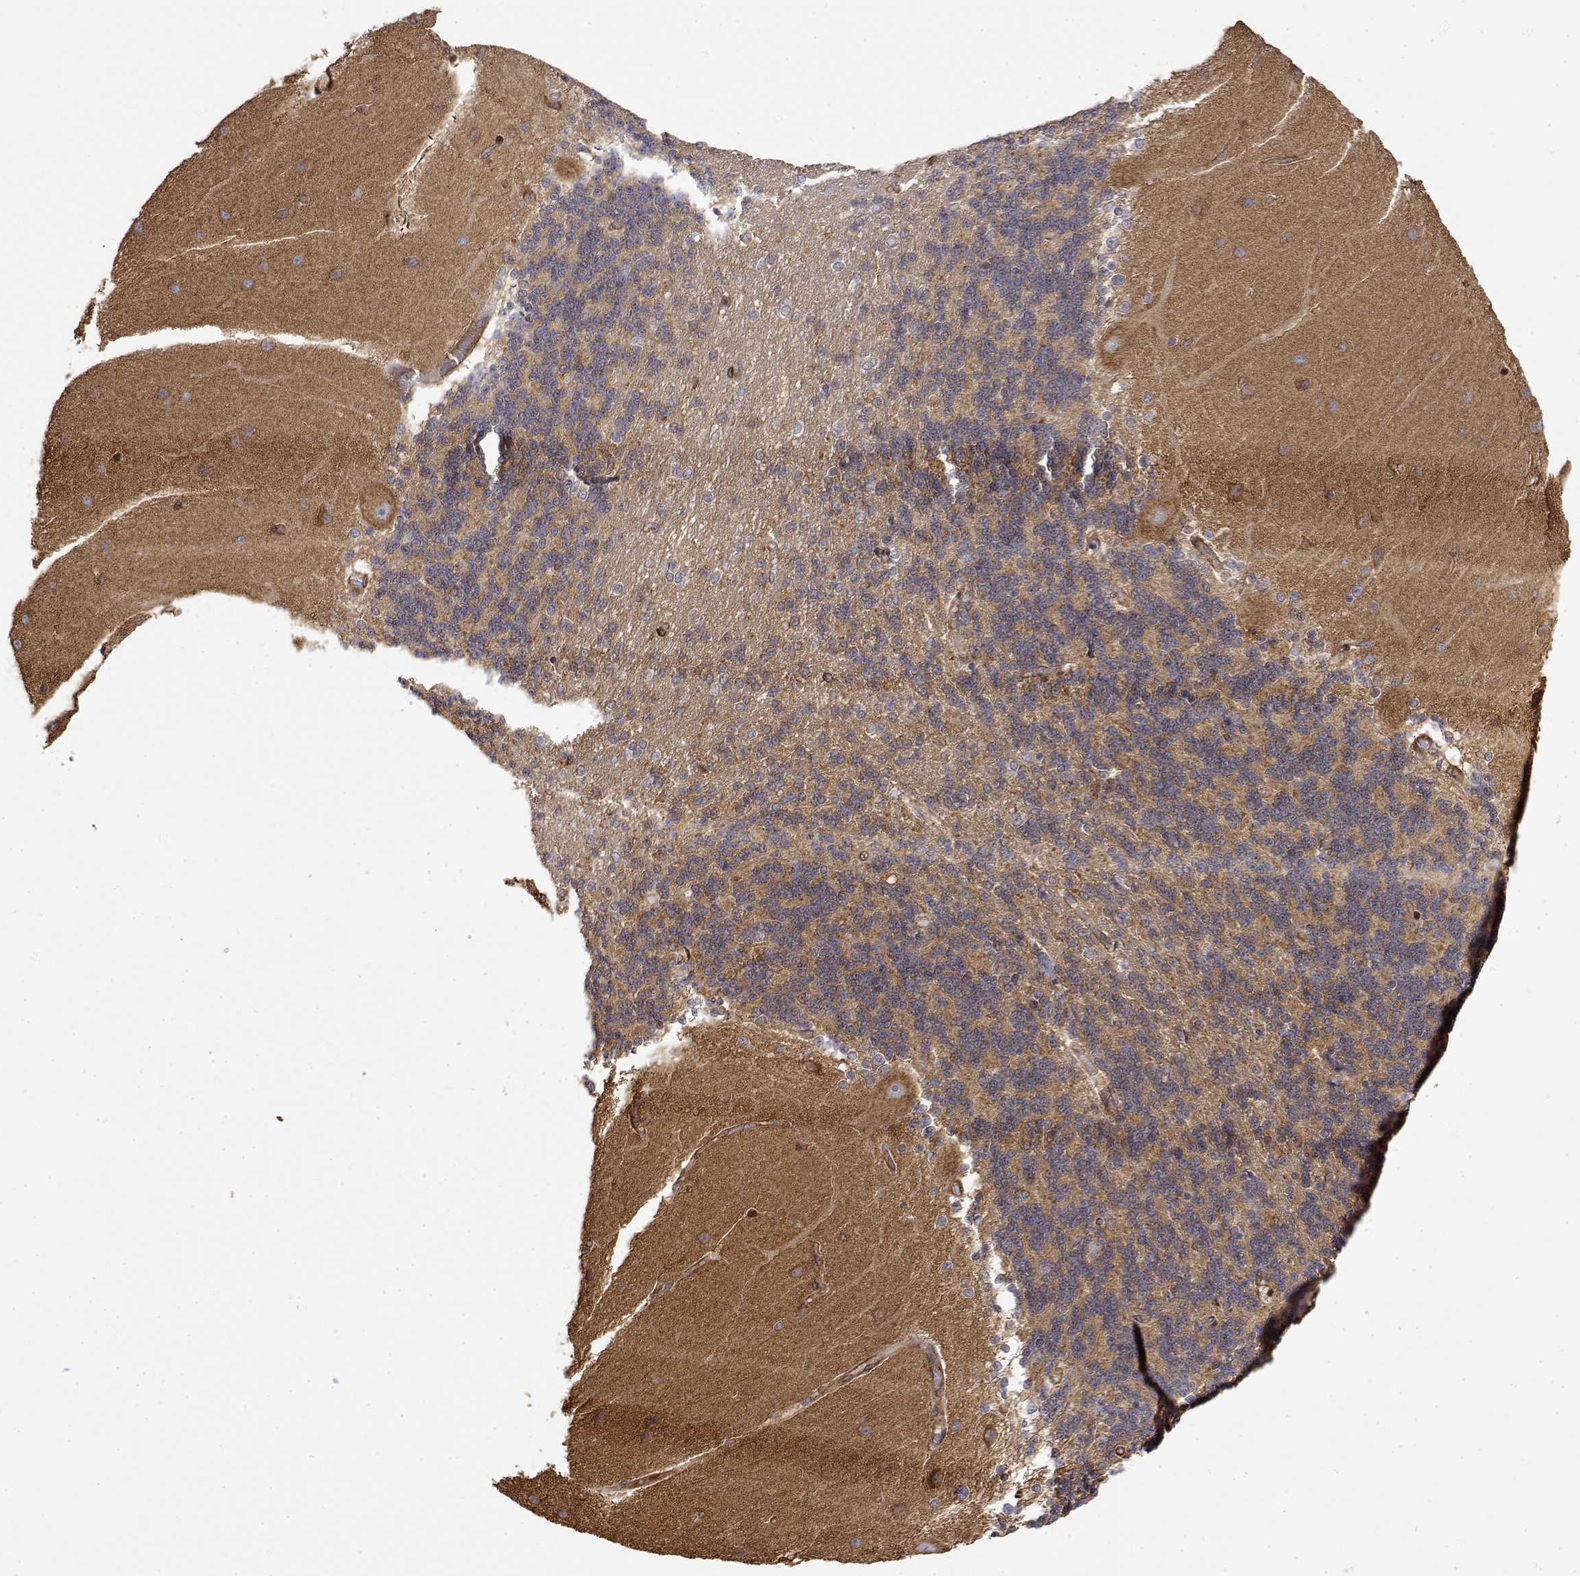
{"staining": {"intensity": "weak", "quantity": ">75%", "location": "cytoplasmic/membranous"}, "tissue": "cerebellum", "cell_type": "Cells in granular layer", "image_type": "normal", "snomed": [{"axis": "morphology", "description": "Normal tissue, NOS"}, {"axis": "topography", "description": "Cerebellum"}], "caption": "A low amount of weak cytoplasmic/membranous positivity is appreciated in approximately >75% of cells in granular layer in normal cerebellum.", "gene": "PACSIN2", "patient": {"sex": "female", "age": 54}}